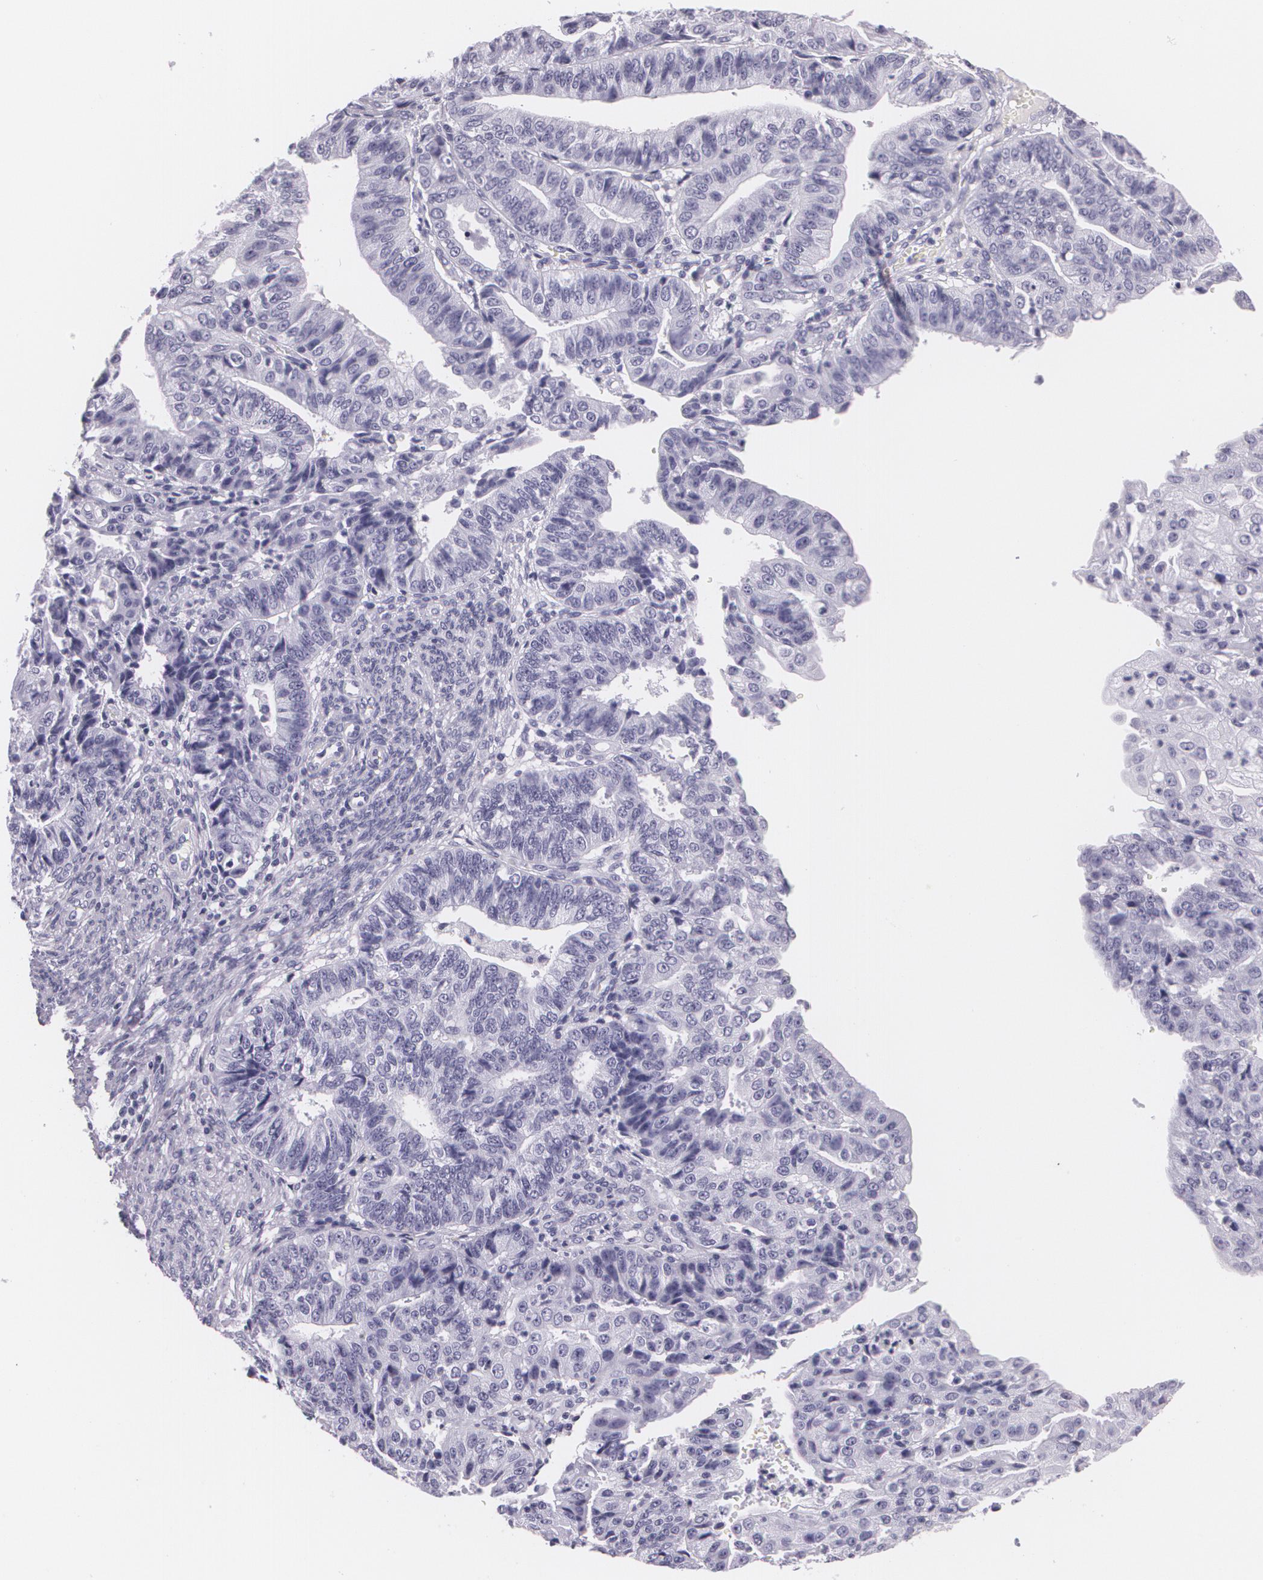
{"staining": {"intensity": "negative", "quantity": "none", "location": "none"}, "tissue": "endometrial cancer", "cell_type": "Tumor cells", "image_type": "cancer", "snomed": [{"axis": "morphology", "description": "Adenocarcinoma, NOS"}, {"axis": "topography", "description": "Endometrium"}], "caption": "Immunohistochemistry (IHC) of endometrial cancer demonstrates no expression in tumor cells.", "gene": "DLG4", "patient": {"sex": "female", "age": 56}}